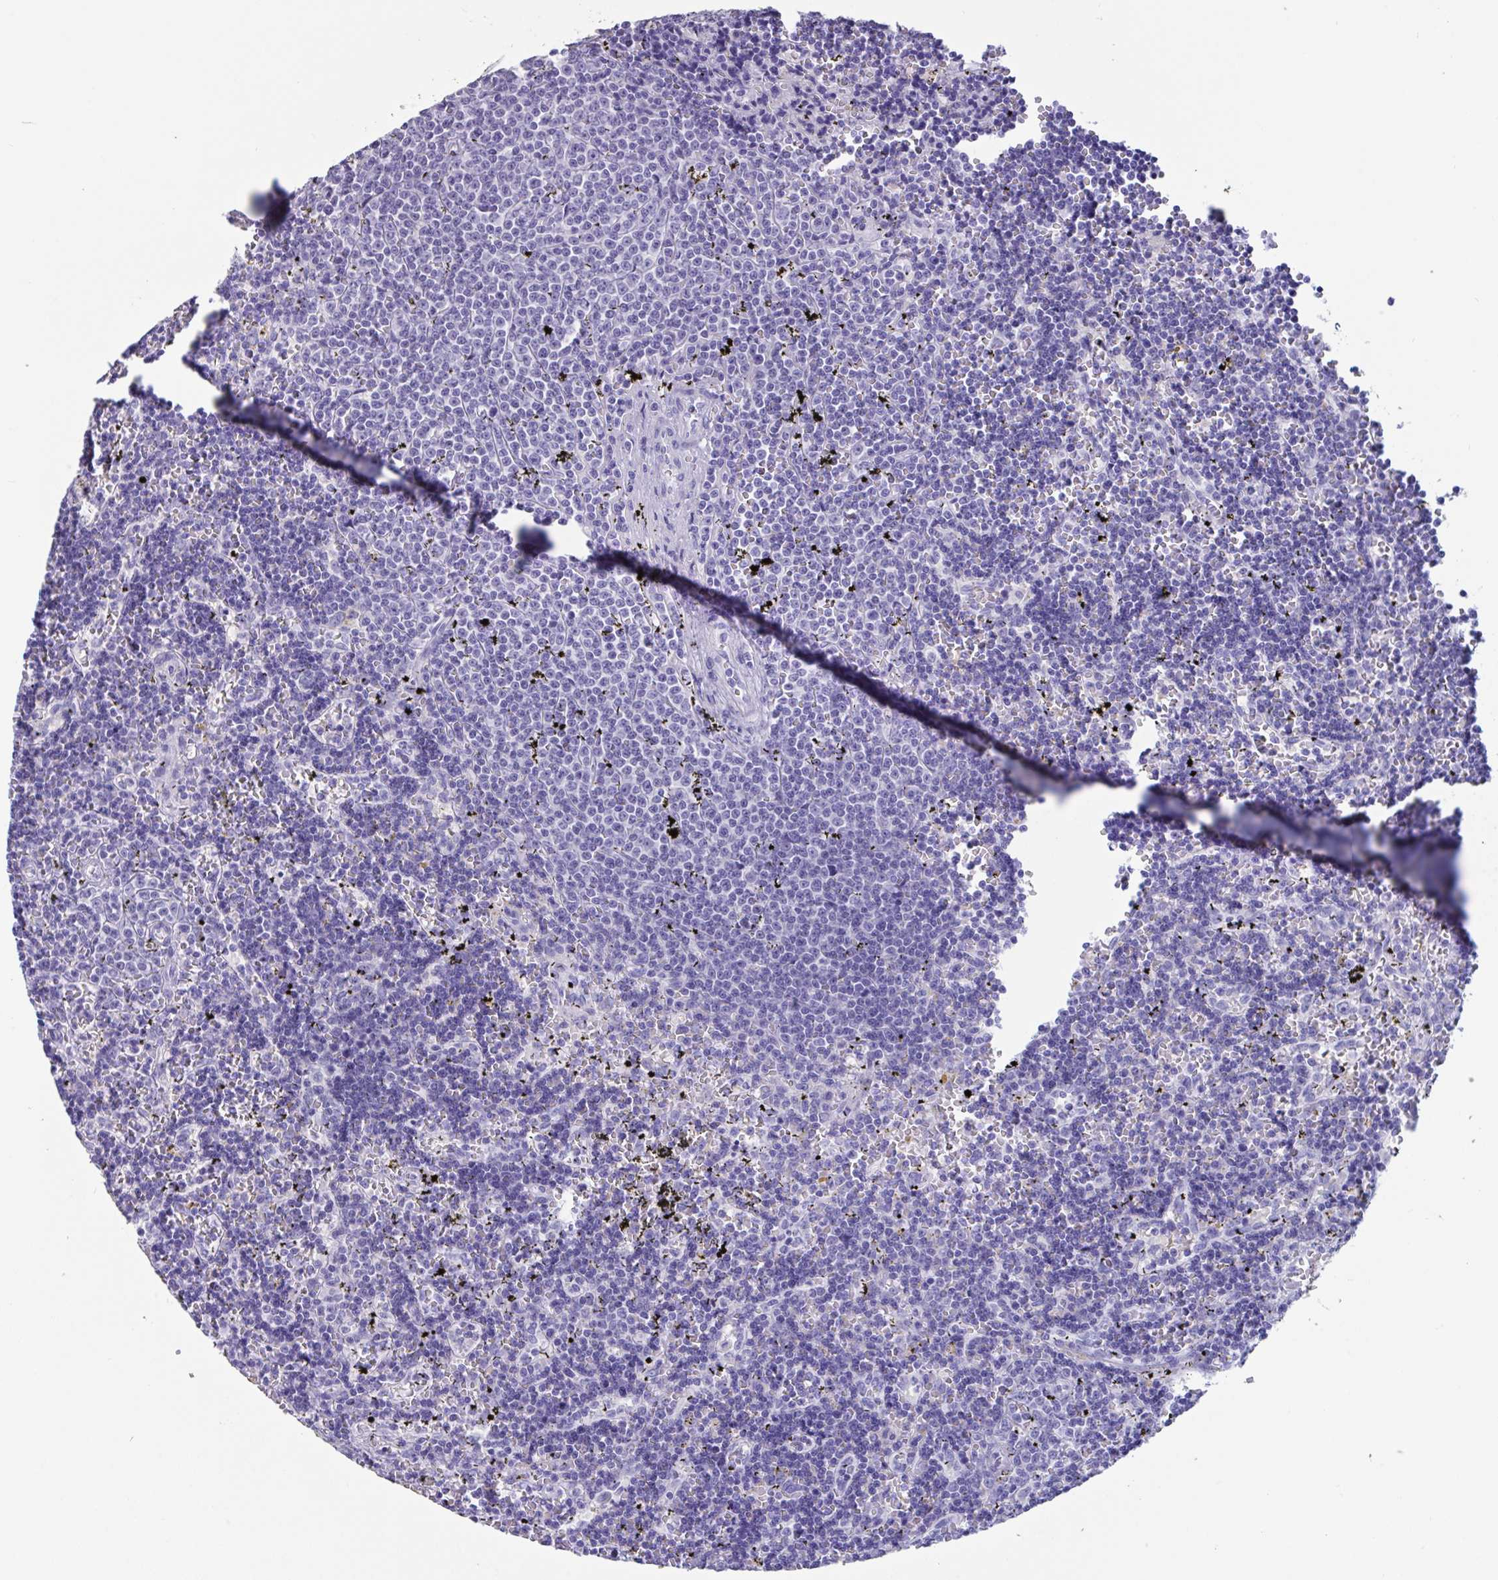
{"staining": {"intensity": "negative", "quantity": "none", "location": "none"}, "tissue": "lymphoma", "cell_type": "Tumor cells", "image_type": "cancer", "snomed": [{"axis": "morphology", "description": "Malignant lymphoma, non-Hodgkin's type, Low grade"}, {"axis": "topography", "description": "Spleen"}], "caption": "DAB (3,3'-diaminobenzidine) immunohistochemical staining of low-grade malignant lymphoma, non-Hodgkin's type shows no significant staining in tumor cells.", "gene": "TNNC1", "patient": {"sex": "male", "age": 60}}